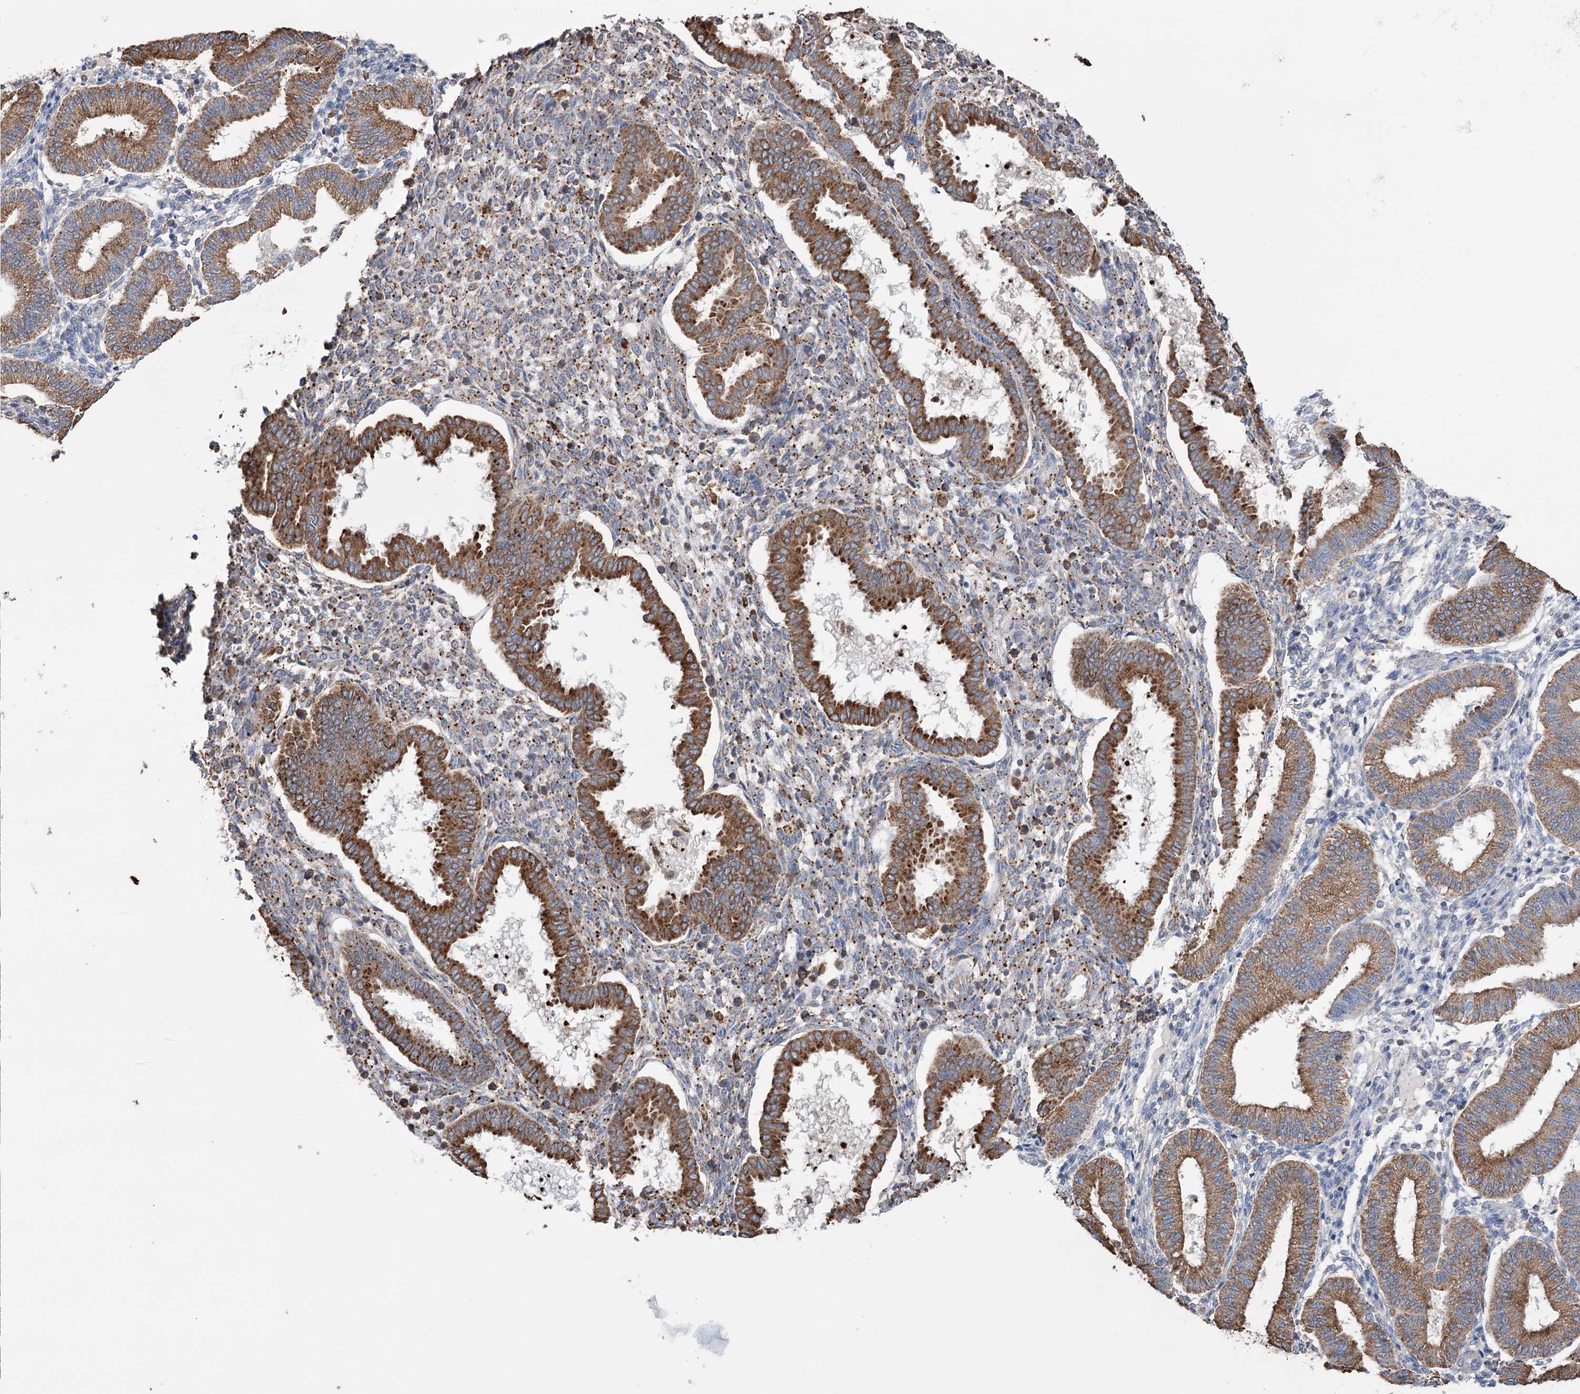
{"staining": {"intensity": "moderate", "quantity": "25%-75%", "location": "cytoplasmic/membranous"}, "tissue": "endometrium", "cell_type": "Cells in endometrial stroma", "image_type": "normal", "snomed": [{"axis": "morphology", "description": "Normal tissue, NOS"}, {"axis": "topography", "description": "Endometrium"}], "caption": "Moderate cytoplasmic/membranous expression for a protein is appreciated in approximately 25%-75% of cells in endometrial stroma of benign endometrium using immunohistochemistry.", "gene": "TRIM71", "patient": {"sex": "female", "age": 24}}